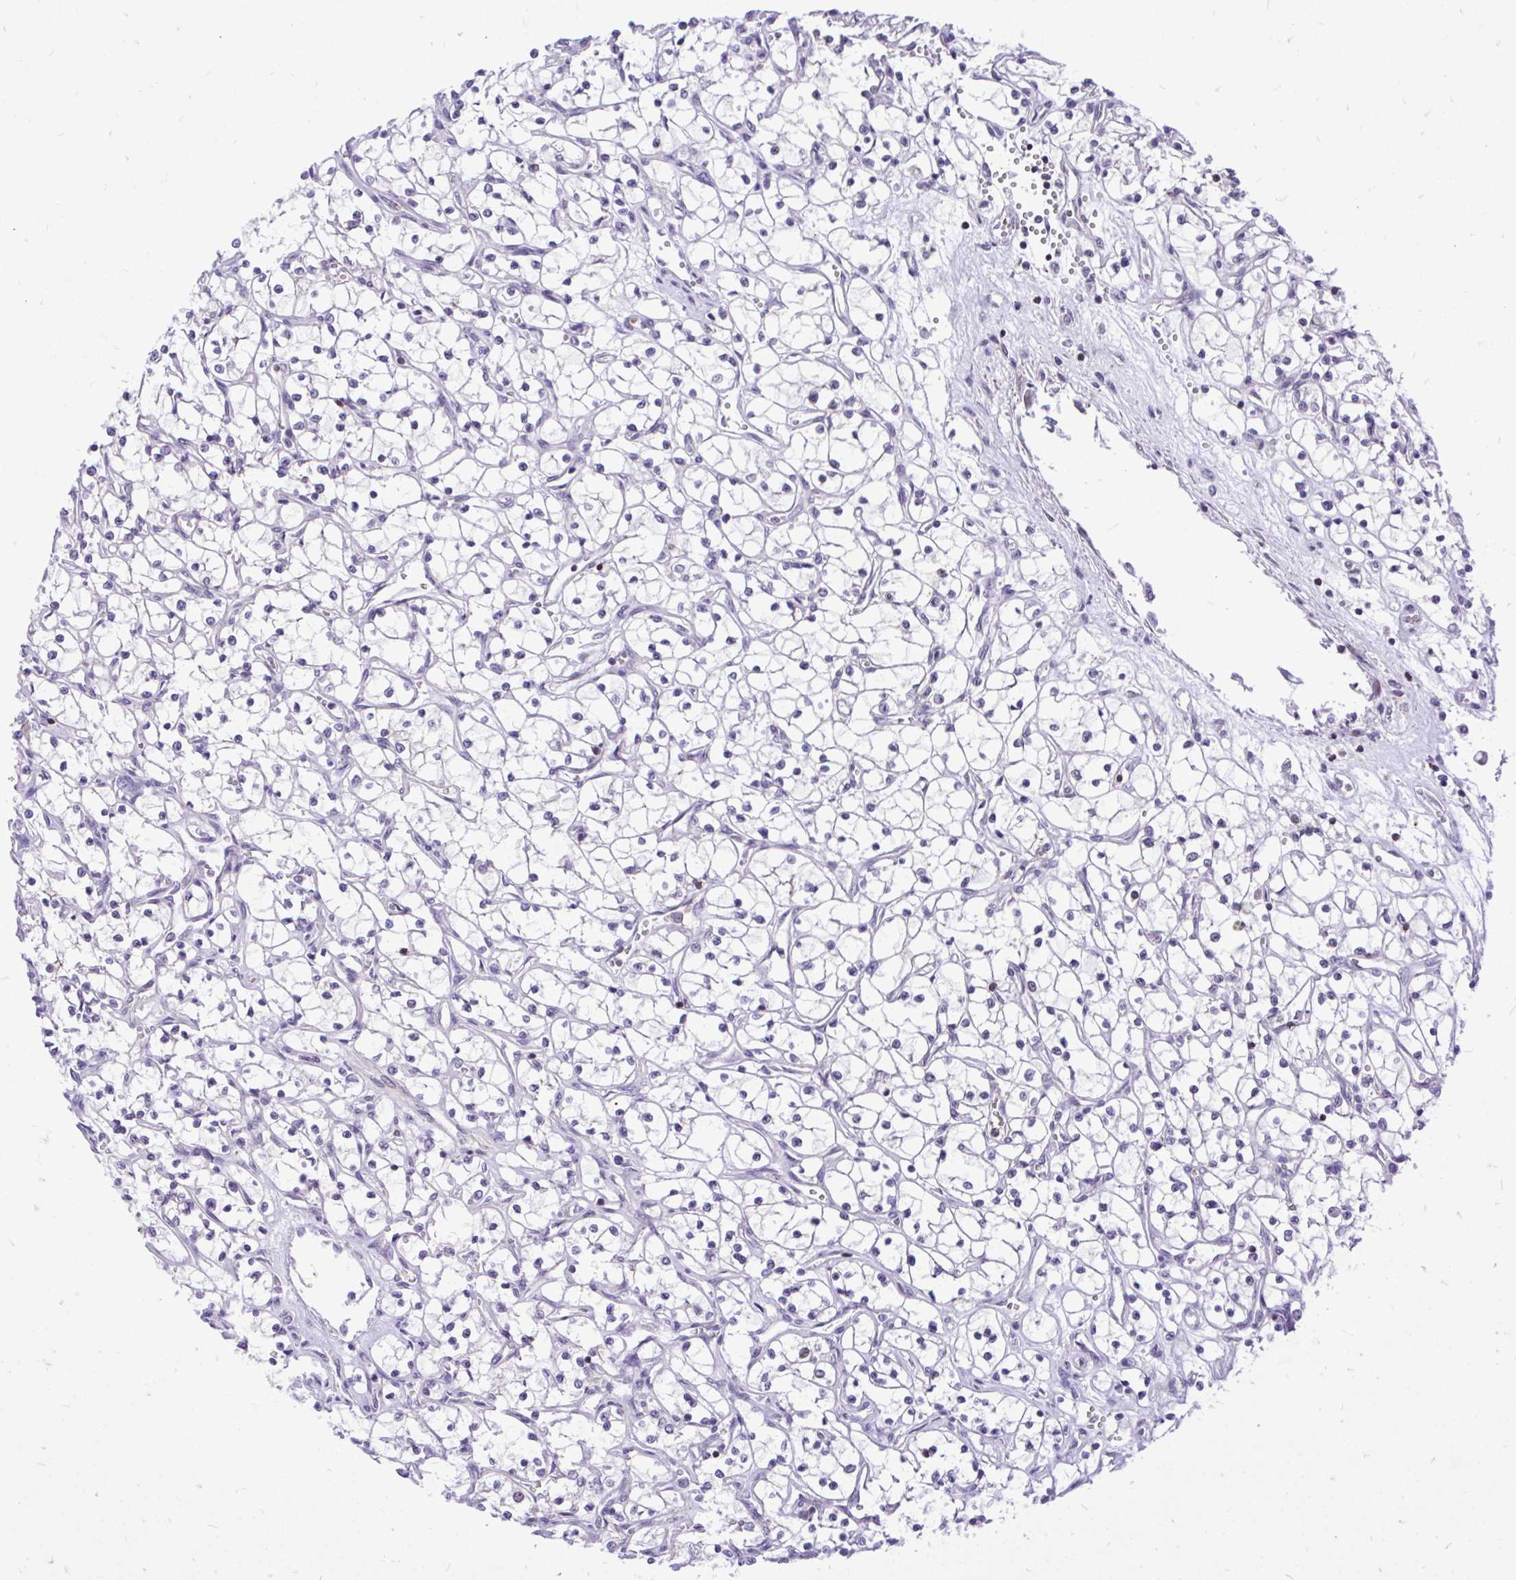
{"staining": {"intensity": "negative", "quantity": "none", "location": "none"}, "tissue": "renal cancer", "cell_type": "Tumor cells", "image_type": "cancer", "snomed": [{"axis": "morphology", "description": "Adenocarcinoma, NOS"}, {"axis": "topography", "description": "Kidney"}], "caption": "High magnification brightfield microscopy of adenocarcinoma (renal) stained with DAB (3,3'-diaminobenzidine) (brown) and counterstained with hematoxylin (blue): tumor cells show no significant positivity.", "gene": "CXCL8", "patient": {"sex": "female", "age": 69}}